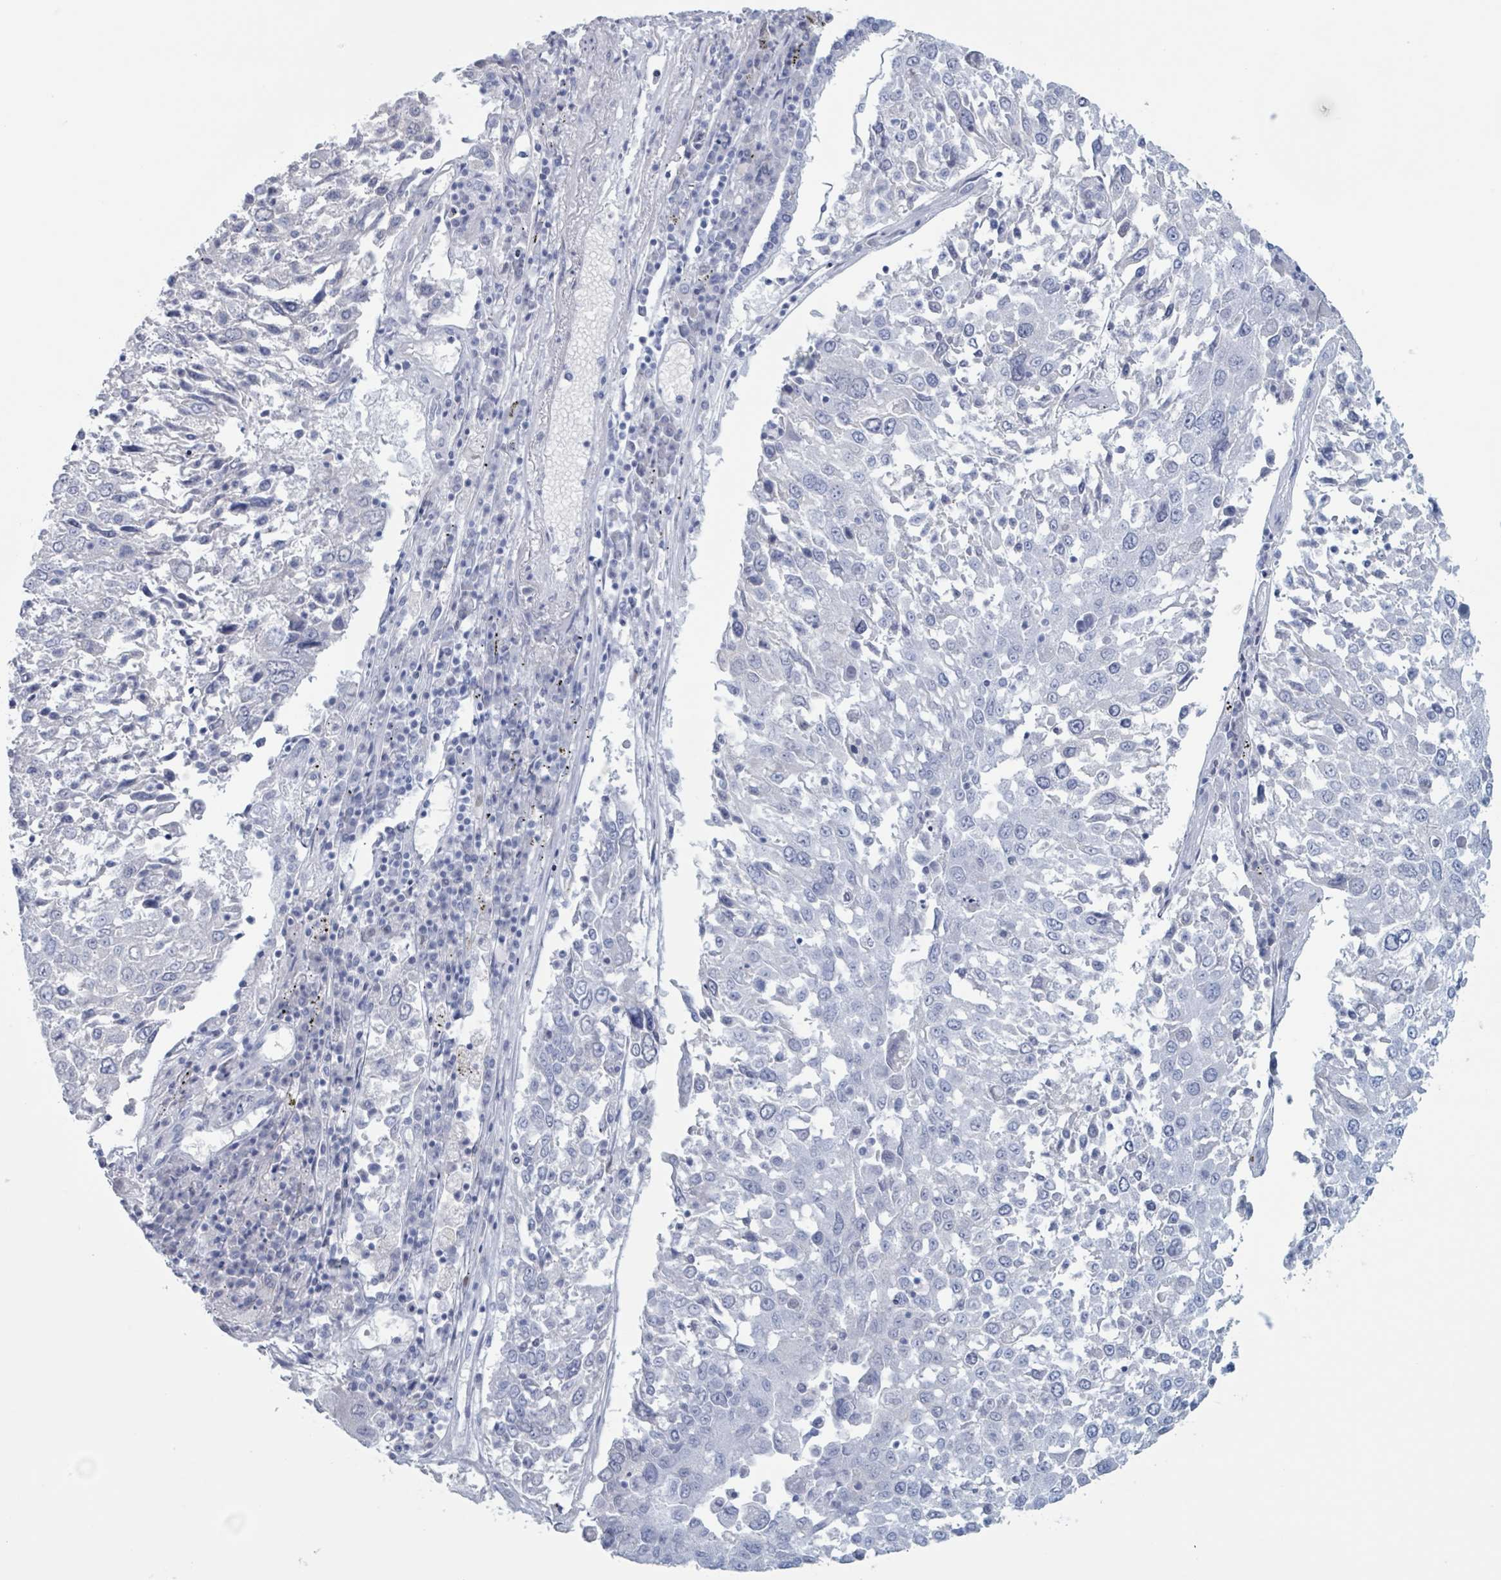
{"staining": {"intensity": "negative", "quantity": "none", "location": "none"}, "tissue": "lung cancer", "cell_type": "Tumor cells", "image_type": "cancer", "snomed": [{"axis": "morphology", "description": "Squamous cell carcinoma, NOS"}, {"axis": "topography", "description": "Lung"}], "caption": "DAB immunohistochemical staining of lung cancer displays no significant expression in tumor cells.", "gene": "KLK4", "patient": {"sex": "male", "age": 65}}